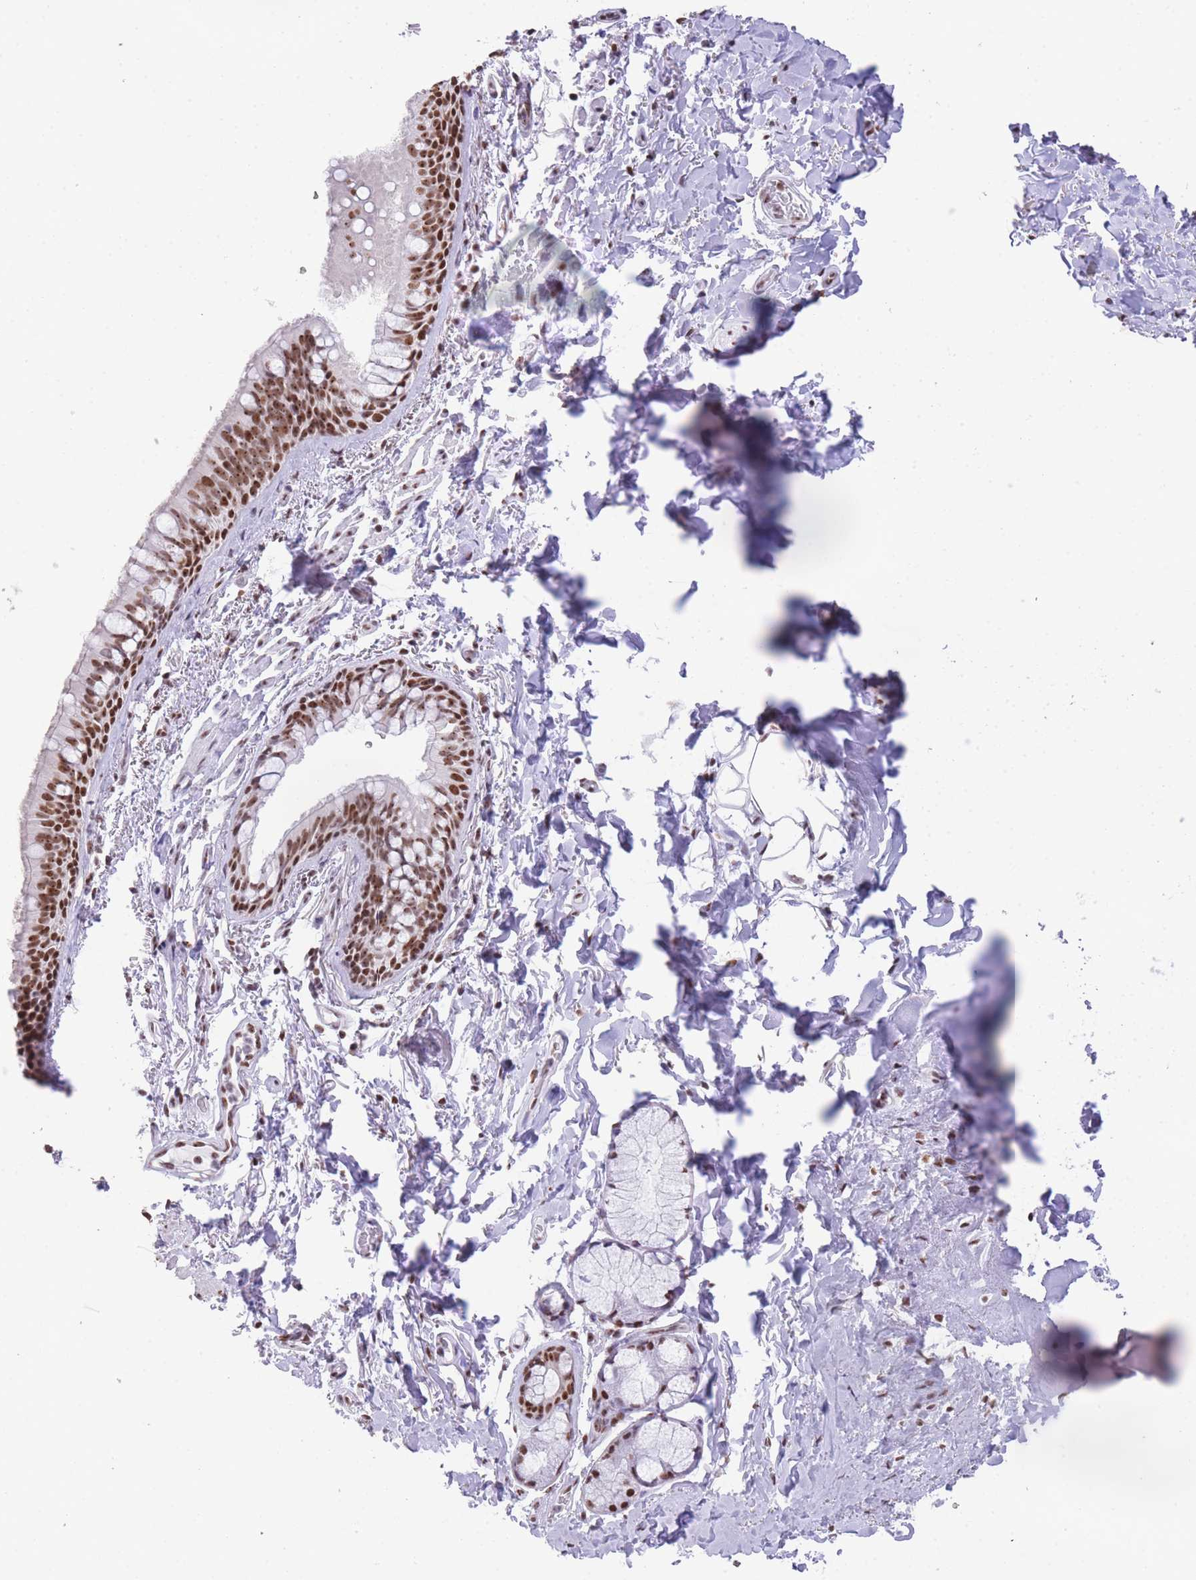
{"staining": {"intensity": "strong", "quantity": ">75%", "location": "nuclear"}, "tissue": "bronchus", "cell_type": "Respiratory epithelial cells", "image_type": "normal", "snomed": [{"axis": "morphology", "description": "Normal tissue, NOS"}, {"axis": "topography", "description": "Bronchus"}], "caption": "A brown stain labels strong nuclear positivity of a protein in respiratory epithelial cells of normal human bronchus. (DAB IHC, brown staining for protein, blue staining for nuclei).", "gene": "EVC2", "patient": {"sex": "male", "age": 70}}